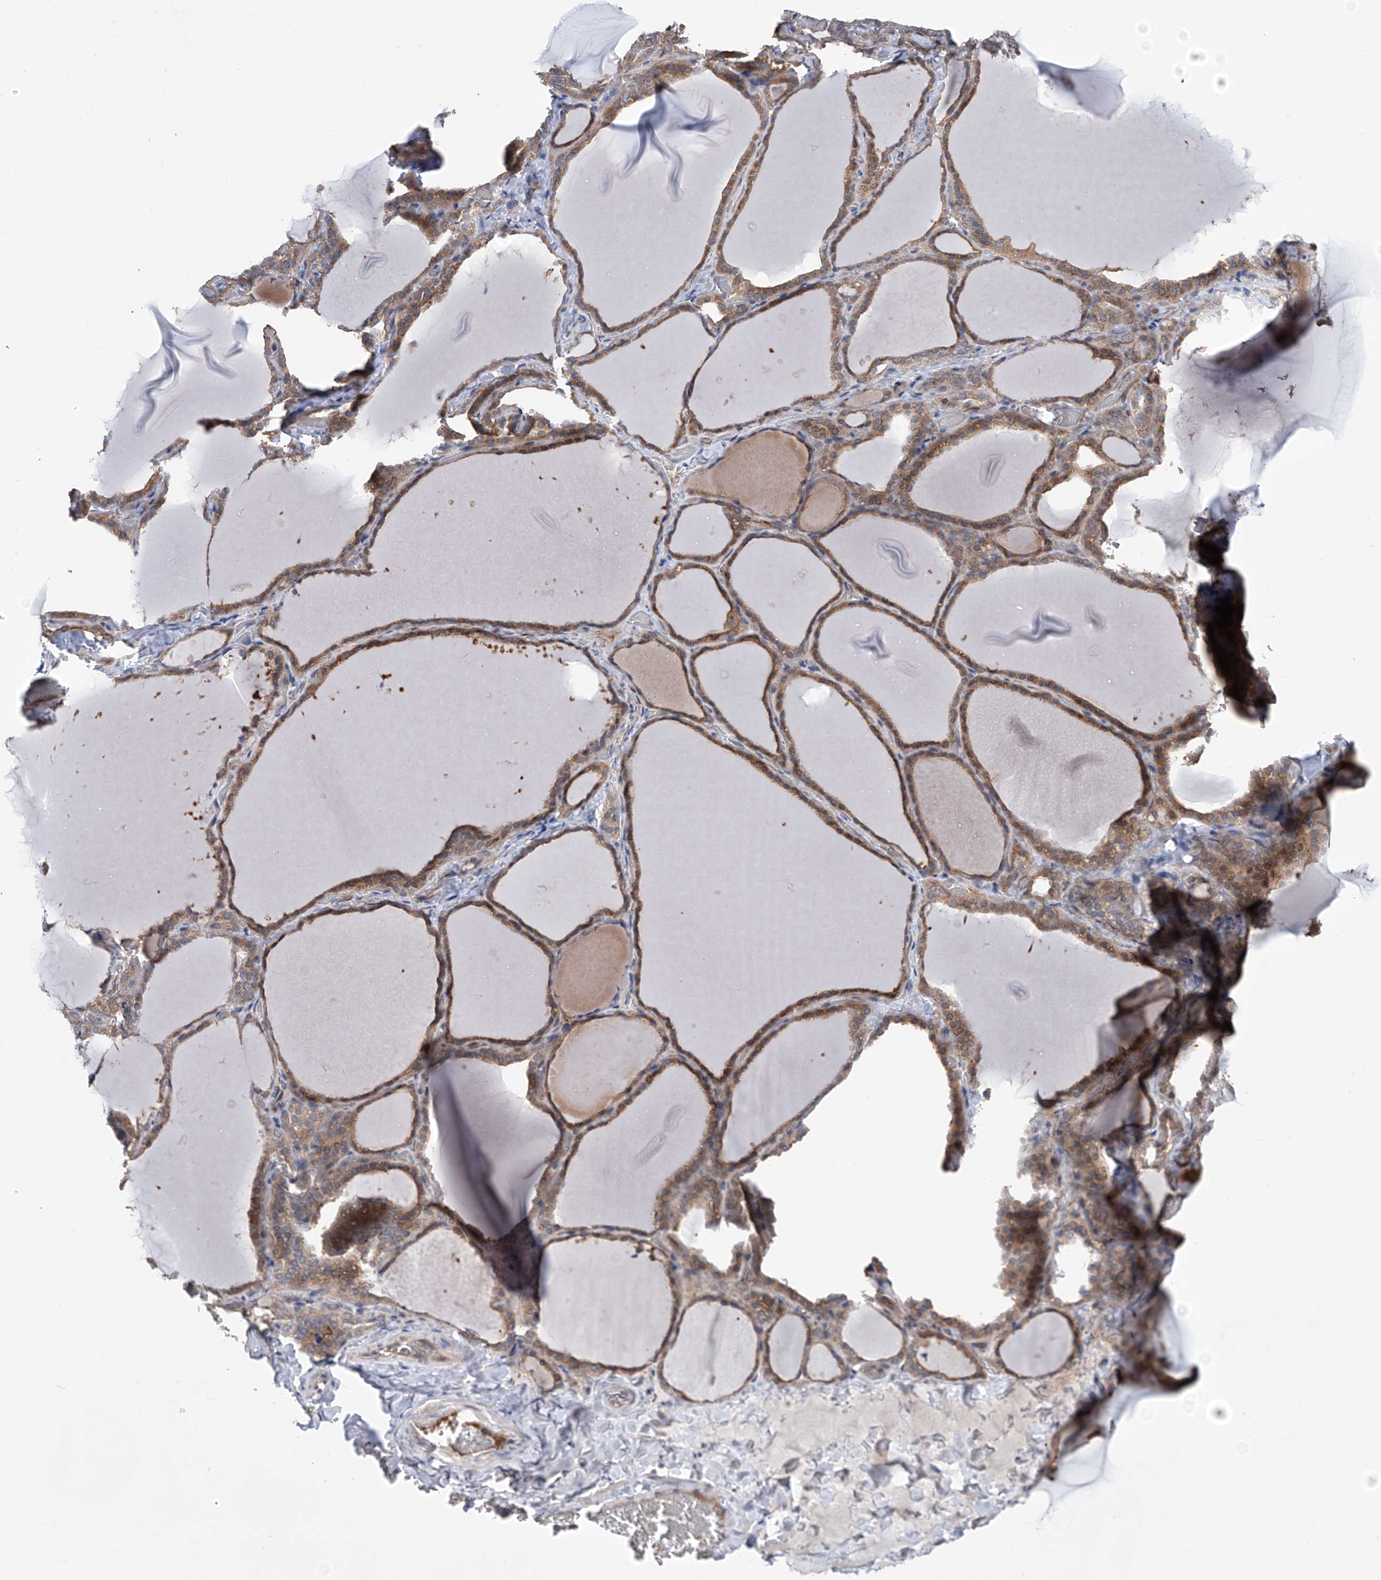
{"staining": {"intensity": "moderate", "quantity": ">75%", "location": "cytoplasmic/membranous"}, "tissue": "thyroid gland", "cell_type": "Glandular cells", "image_type": "normal", "snomed": [{"axis": "morphology", "description": "Normal tissue, NOS"}, {"axis": "topography", "description": "Thyroid gland"}], "caption": "Brown immunohistochemical staining in normal human thyroid gland displays moderate cytoplasmic/membranous expression in about >75% of glandular cells.", "gene": "NUDT17", "patient": {"sex": "female", "age": 22}}